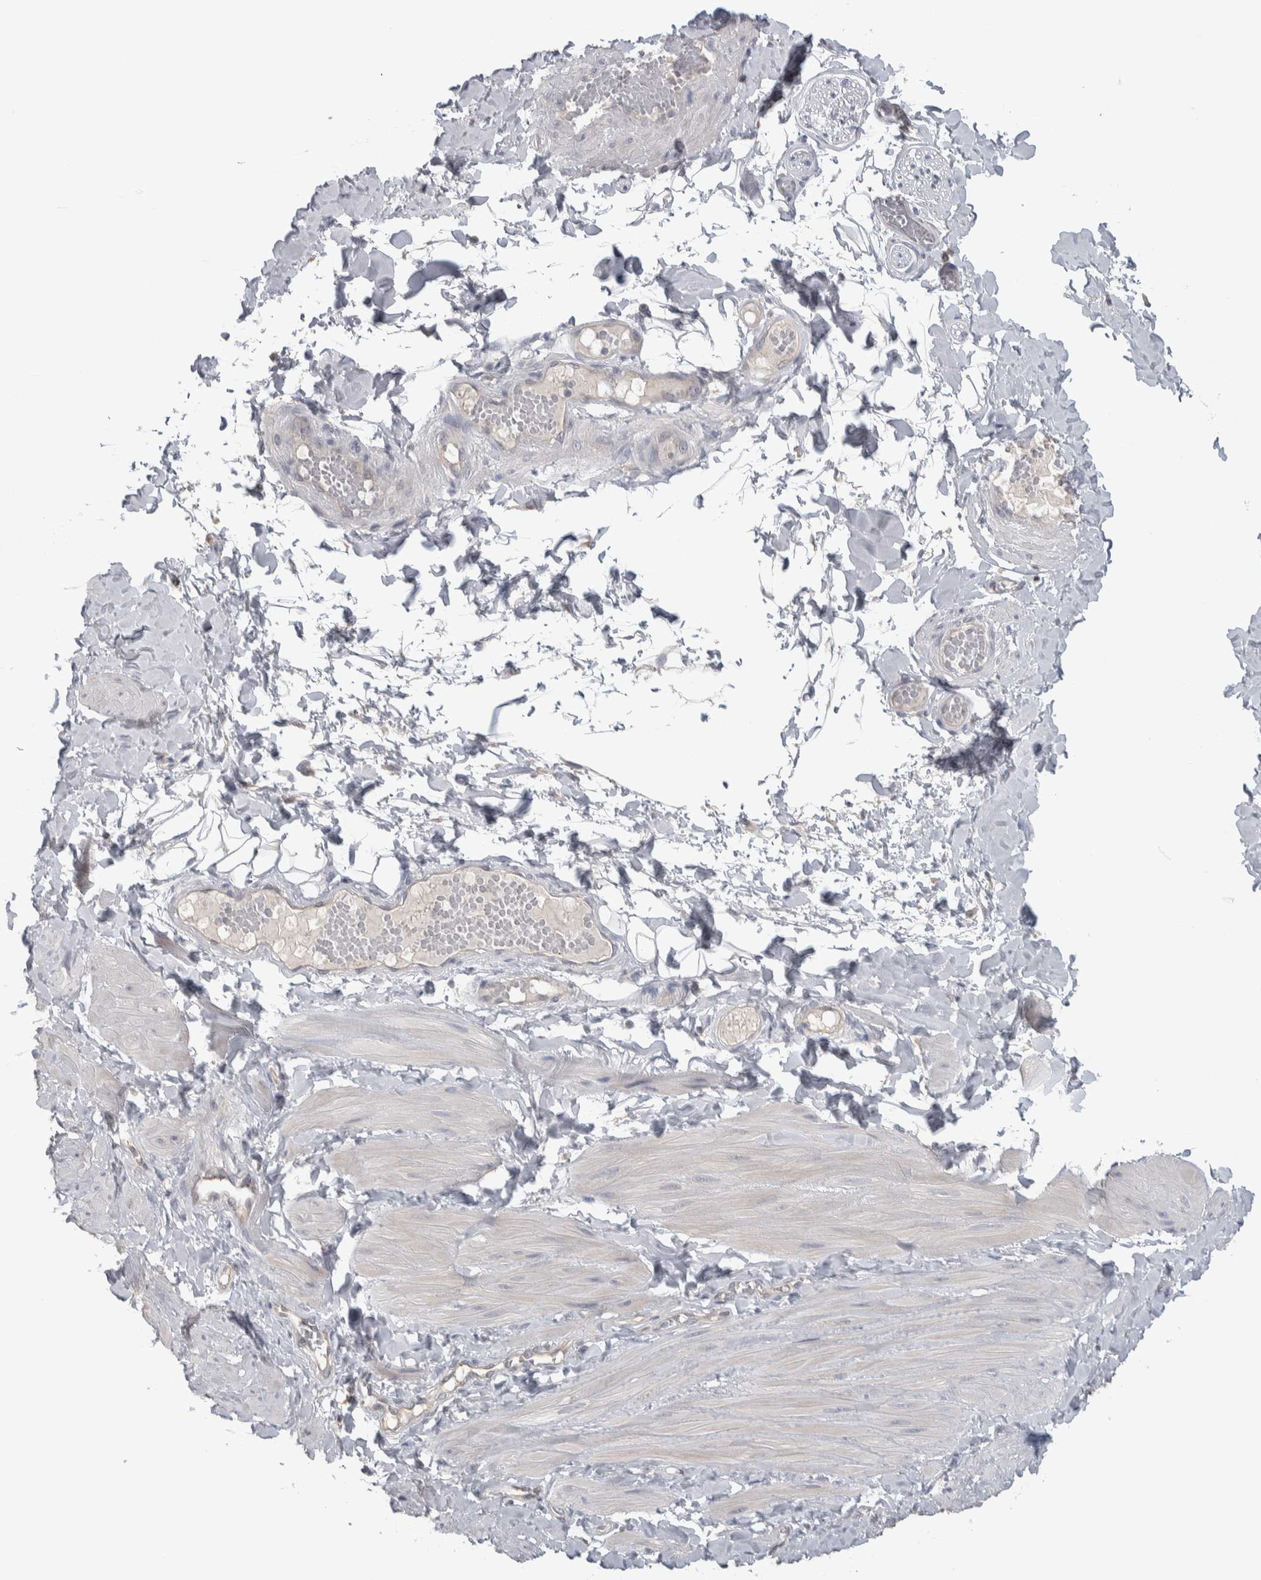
{"staining": {"intensity": "negative", "quantity": "none", "location": "none"}, "tissue": "adipose tissue", "cell_type": "Adipocytes", "image_type": "normal", "snomed": [{"axis": "morphology", "description": "Normal tissue, NOS"}, {"axis": "topography", "description": "Adipose tissue"}, {"axis": "topography", "description": "Vascular tissue"}, {"axis": "topography", "description": "Peripheral nerve tissue"}], "caption": "The histopathology image demonstrates no significant positivity in adipocytes of adipose tissue.", "gene": "HTATIP2", "patient": {"sex": "male", "age": 25}}